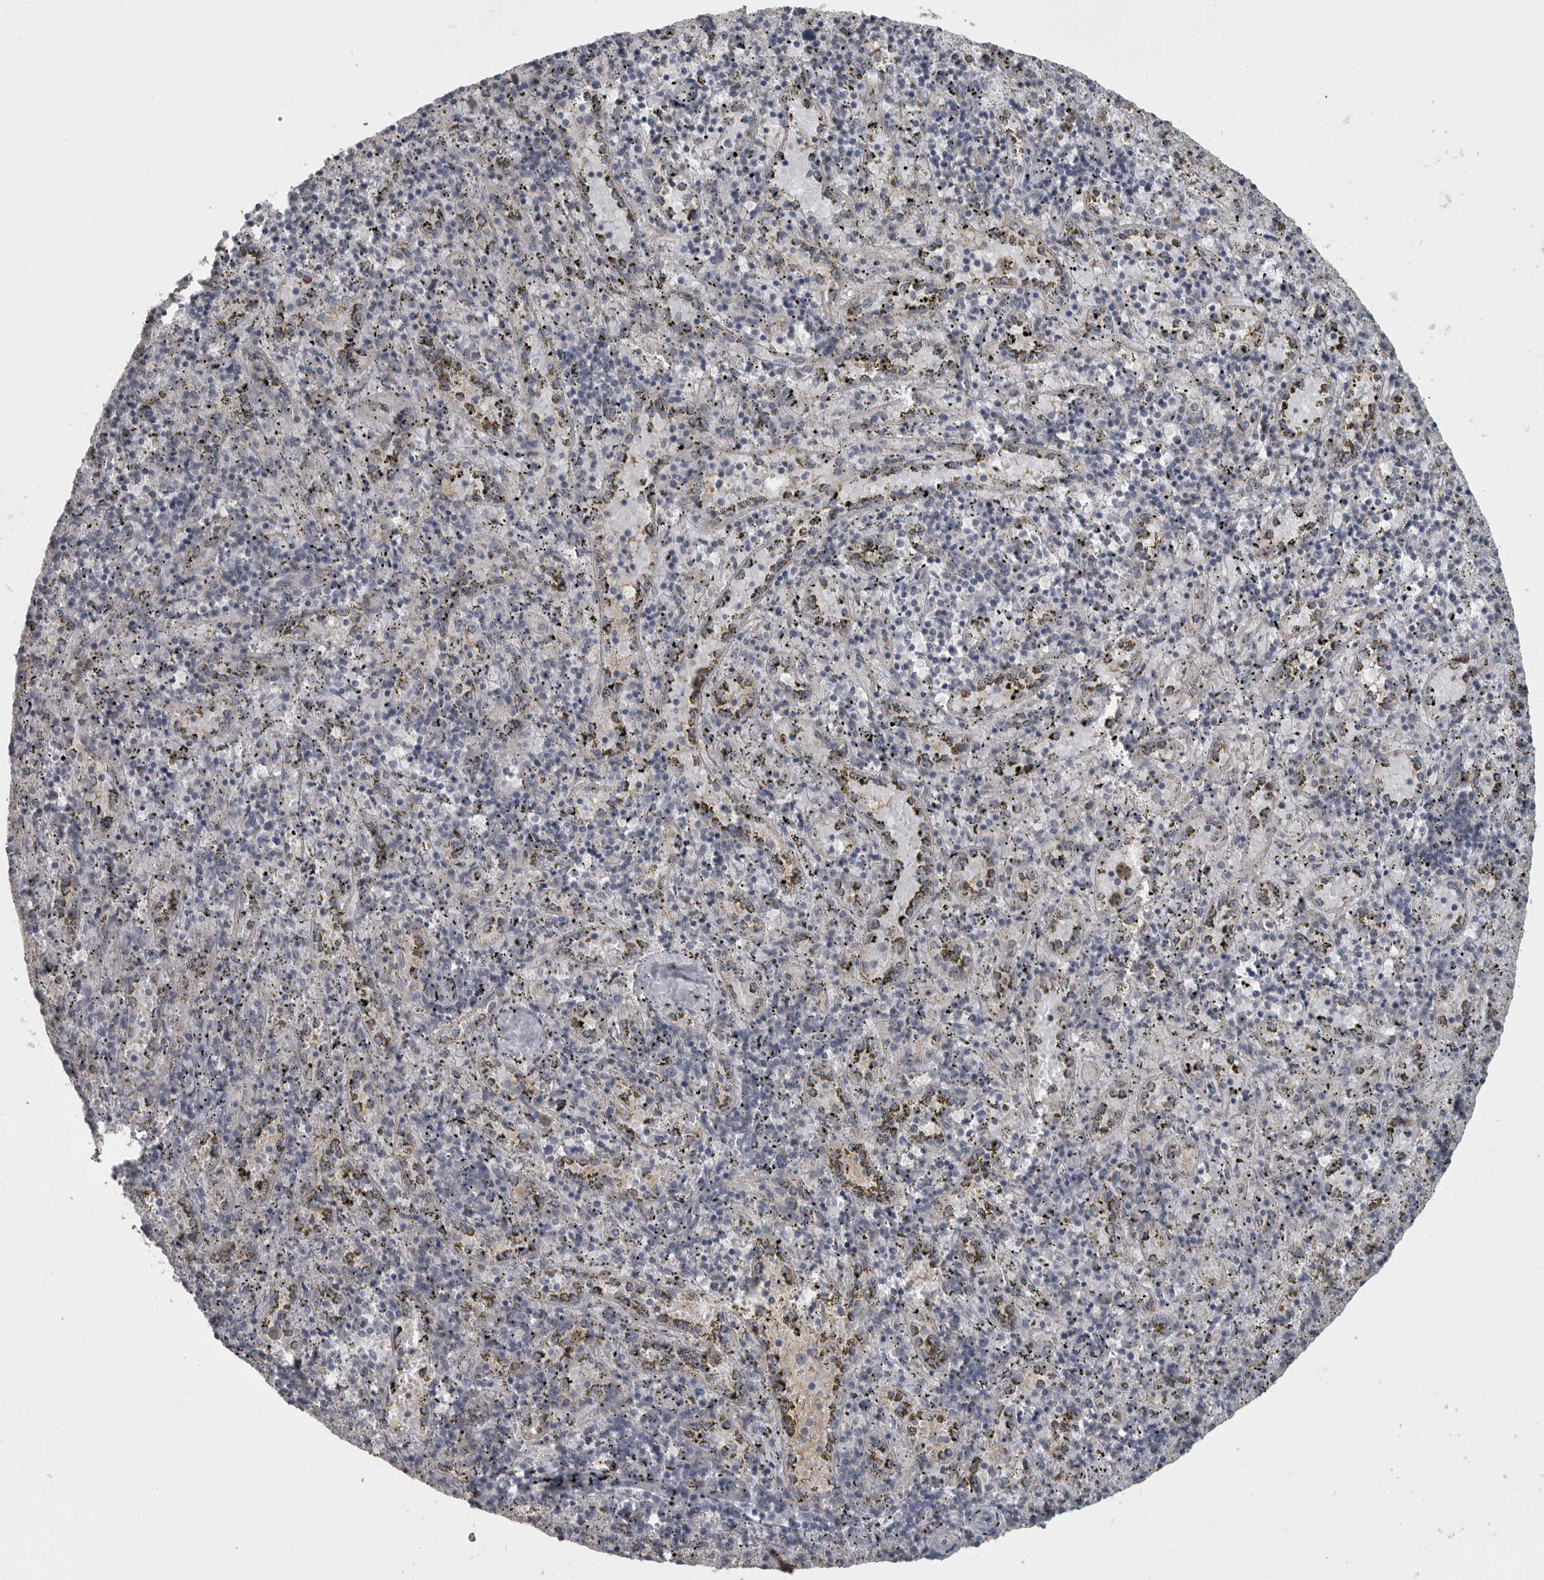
{"staining": {"intensity": "weak", "quantity": "<25%", "location": "cytoplasmic/membranous"}, "tissue": "spleen", "cell_type": "Cells in red pulp", "image_type": "normal", "snomed": [{"axis": "morphology", "description": "Normal tissue, NOS"}, {"axis": "topography", "description": "Spleen"}], "caption": "Image shows no significant protein staining in cells in red pulp of normal spleen.", "gene": "PHF13", "patient": {"sex": "male", "age": 11}}